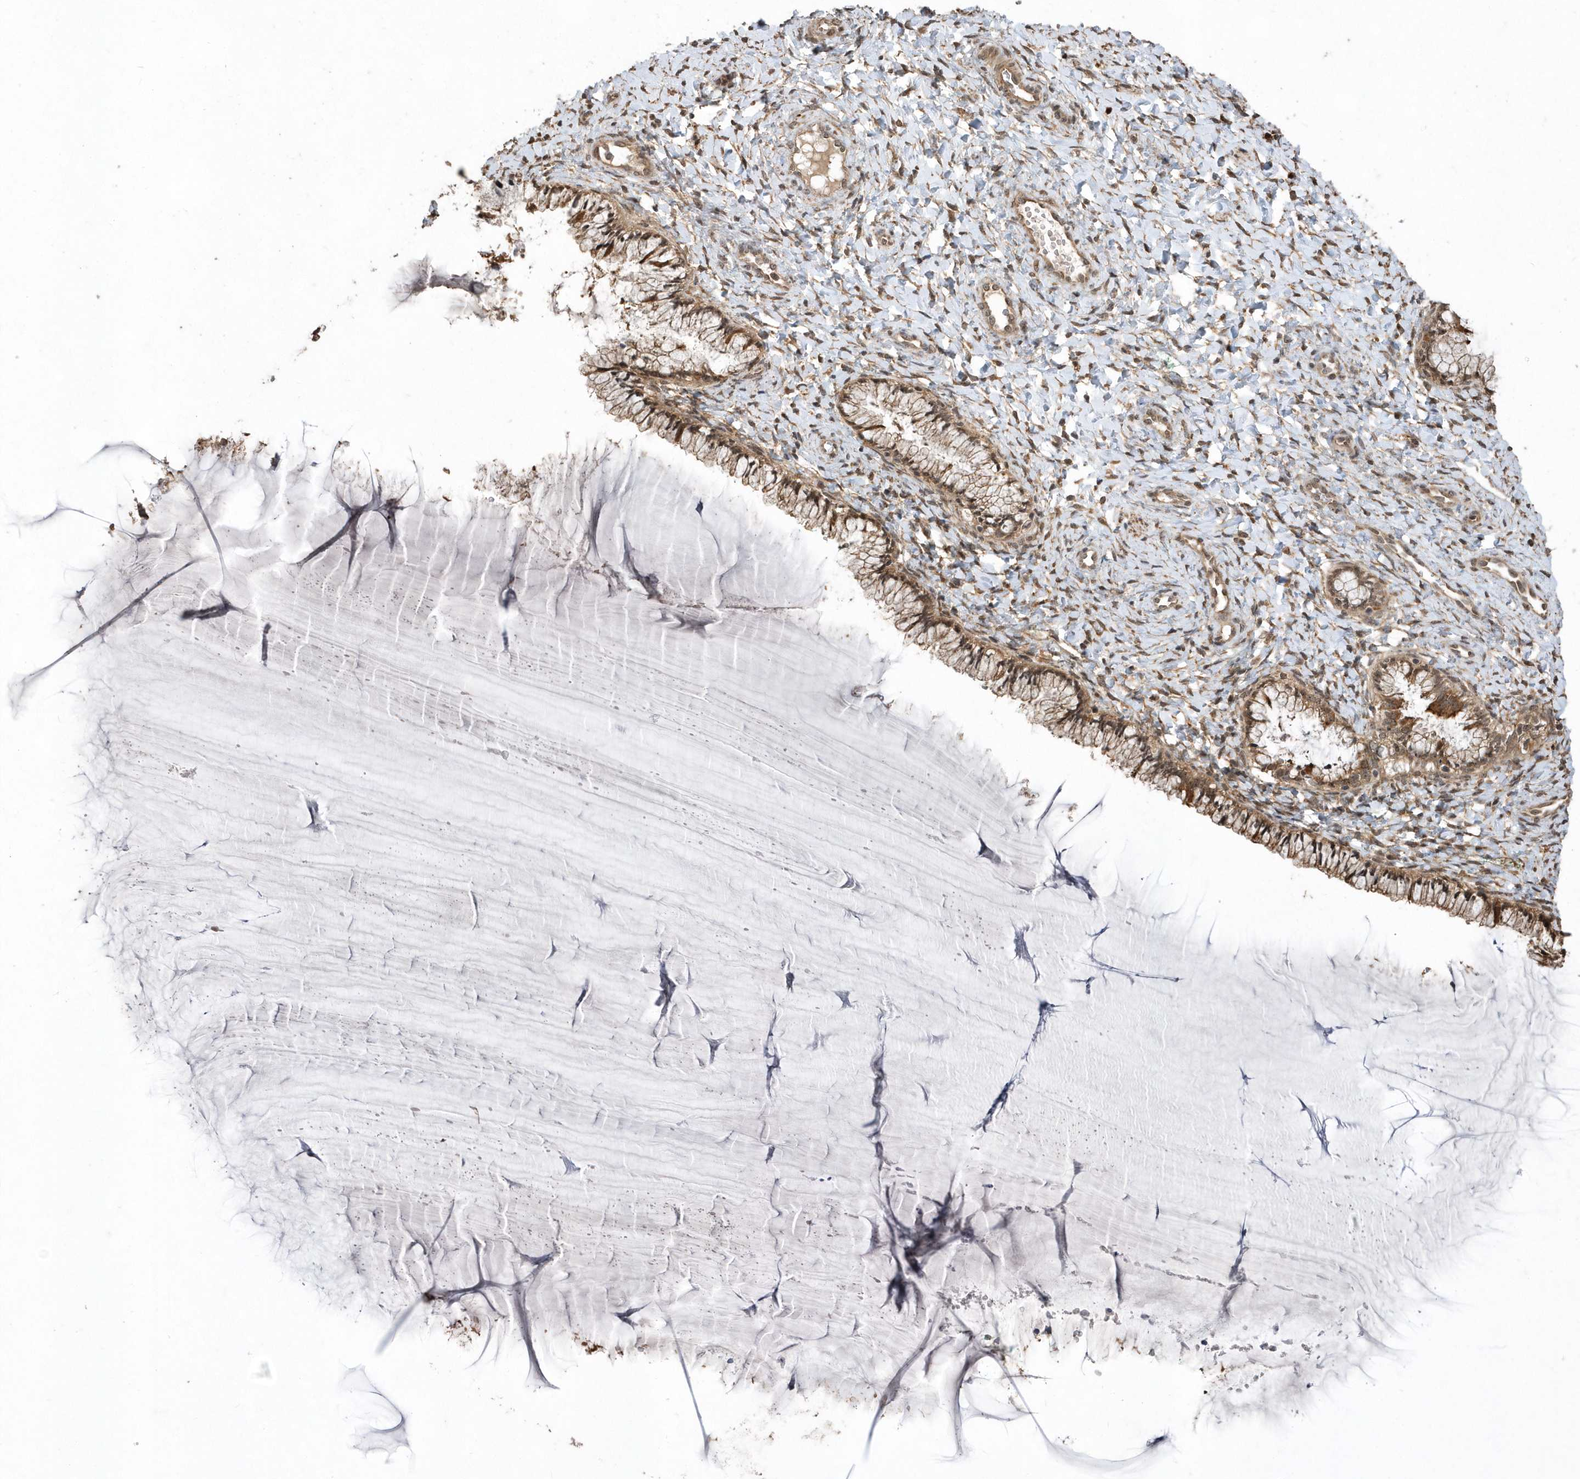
{"staining": {"intensity": "moderate", "quantity": ">75%", "location": "cytoplasmic/membranous"}, "tissue": "cervix", "cell_type": "Glandular cells", "image_type": "normal", "snomed": [{"axis": "morphology", "description": "Normal tissue, NOS"}, {"axis": "morphology", "description": "Adenocarcinoma, NOS"}, {"axis": "topography", "description": "Cervix"}], "caption": "Immunohistochemistry micrograph of normal cervix stained for a protein (brown), which reveals medium levels of moderate cytoplasmic/membranous expression in about >75% of glandular cells.", "gene": "WASHC5", "patient": {"sex": "female", "age": 29}}